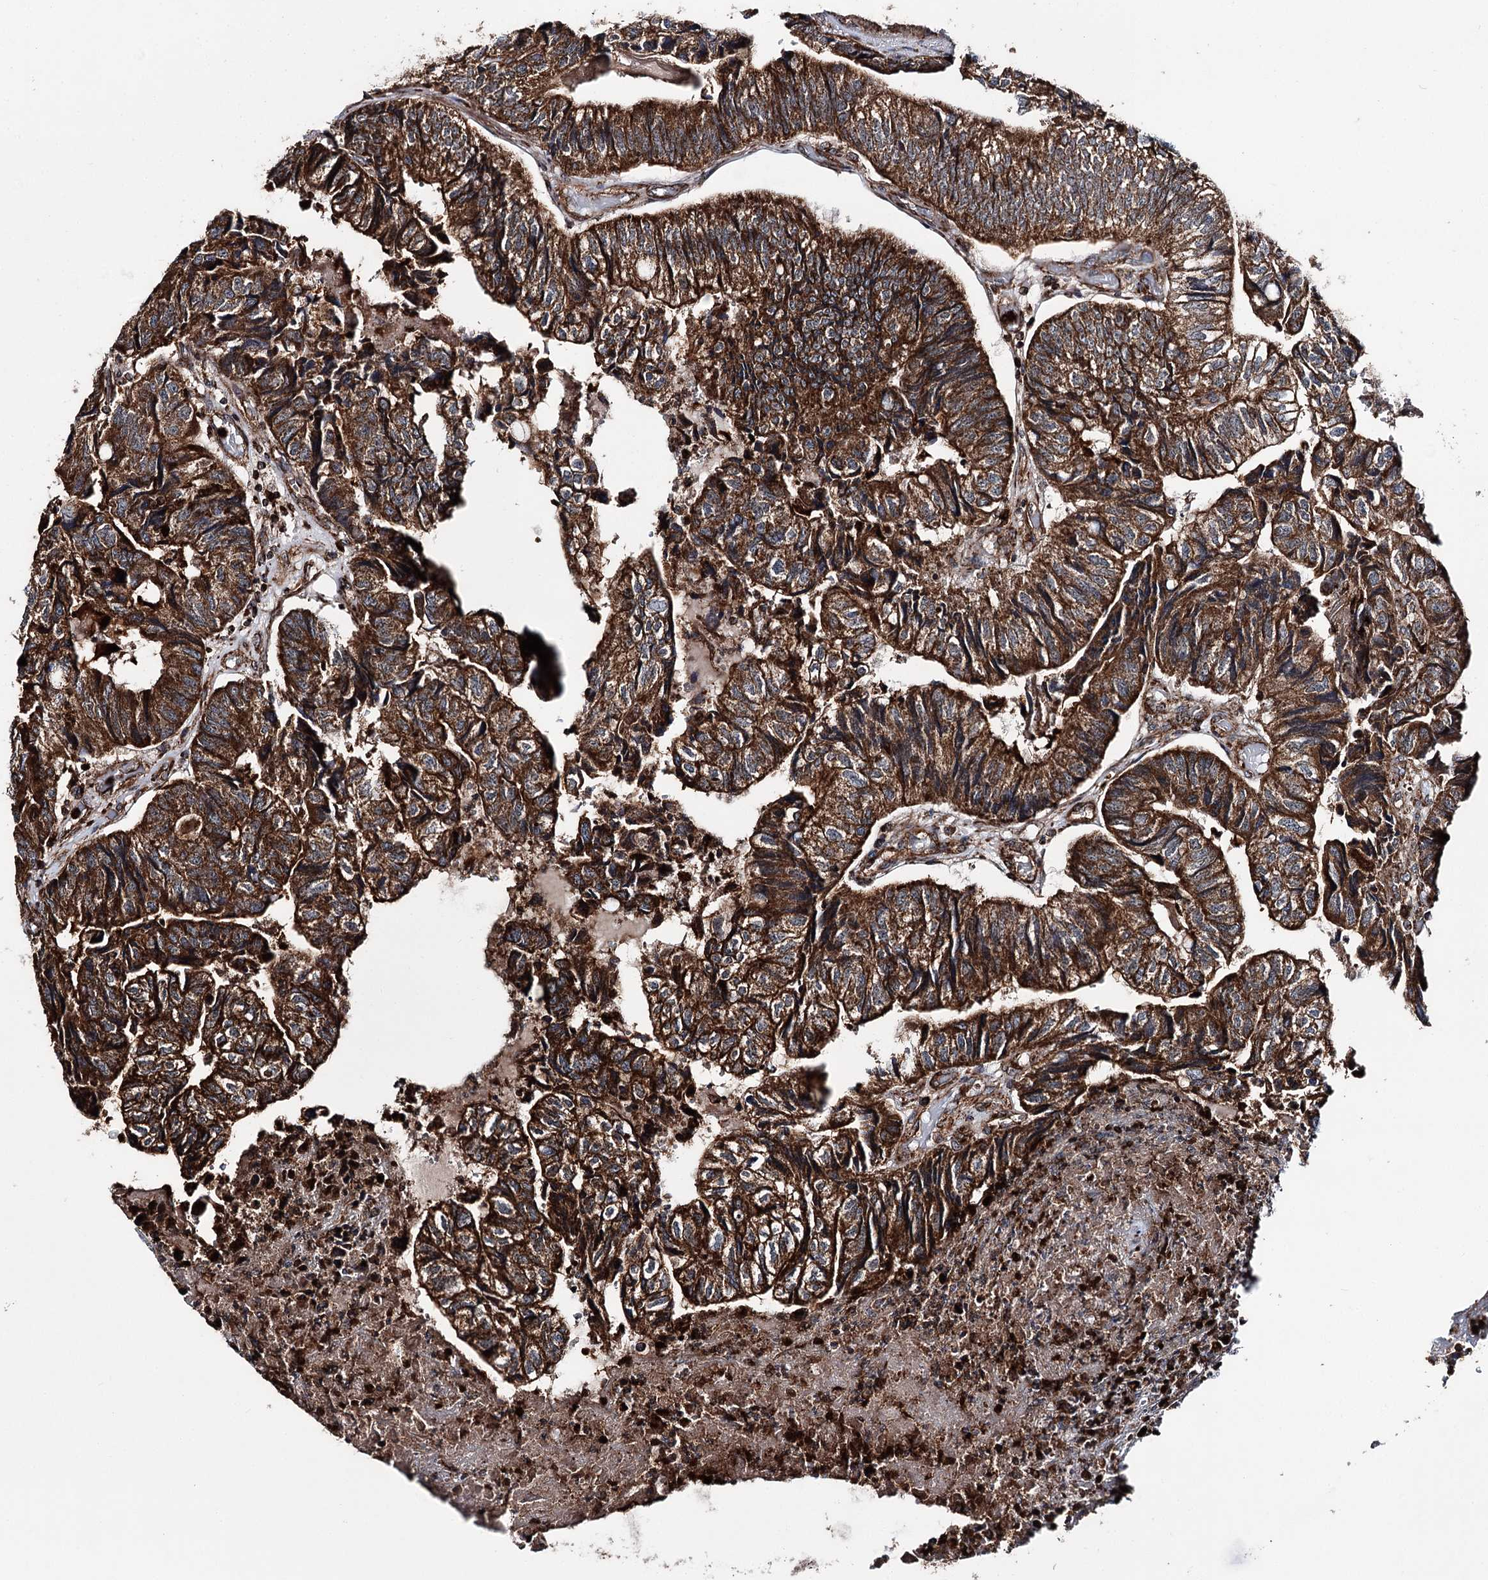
{"staining": {"intensity": "strong", "quantity": ">75%", "location": "cytoplasmic/membranous"}, "tissue": "colorectal cancer", "cell_type": "Tumor cells", "image_type": "cancer", "snomed": [{"axis": "morphology", "description": "Adenocarcinoma, NOS"}, {"axis": "topography", "description": "Colon"}], "caption": "Strong cytoplasmic/membranous staining for a protein is seen in approximately >75% of tumor cells of colorectal cancer (adenocarcinoma) using IHC.", "gene": "FGFR1OP2", "patient": {"sex": "female", "age": 67}}